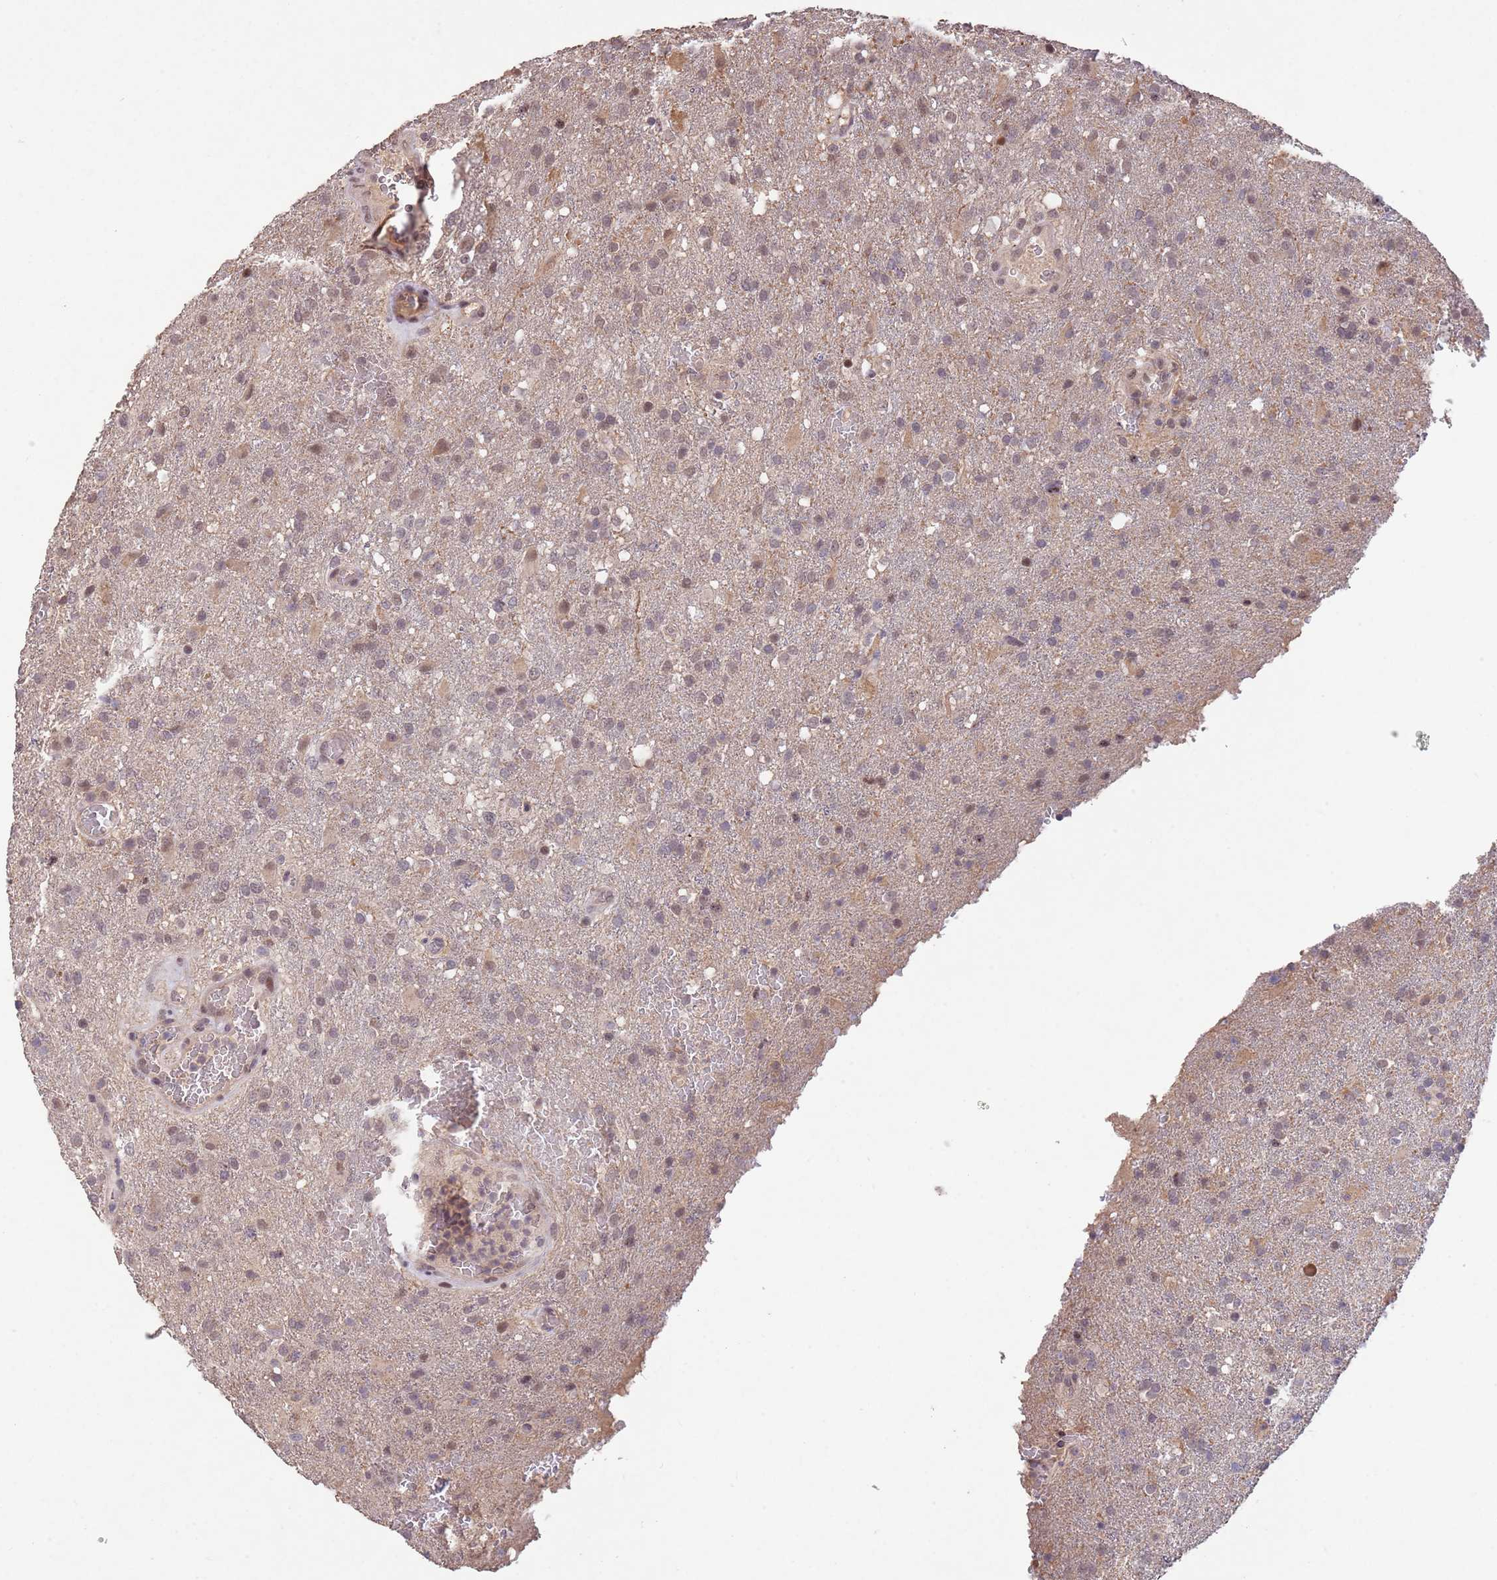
{"staining": {"intensity": "weak", "quantity": "<25%", "location": "cytoplasmic/membranous"}, "tissue": "glioma", "cell_type": "Tumor cells", "image_type": "cancer", "snomed": [{"axis": "morphology", "description": "Glioma, malignant, High grade"}, {"axis": "topography", "description": "Brain"}], "caption": "There is no significant positivity in tumor cells of malignant high-grade glioma. (DAB (3,3'-diaminobenzidine) immunohistochemistry, high magnification).", "gene": "MEI1", "patient": {"sex": "female", "age": 74}}